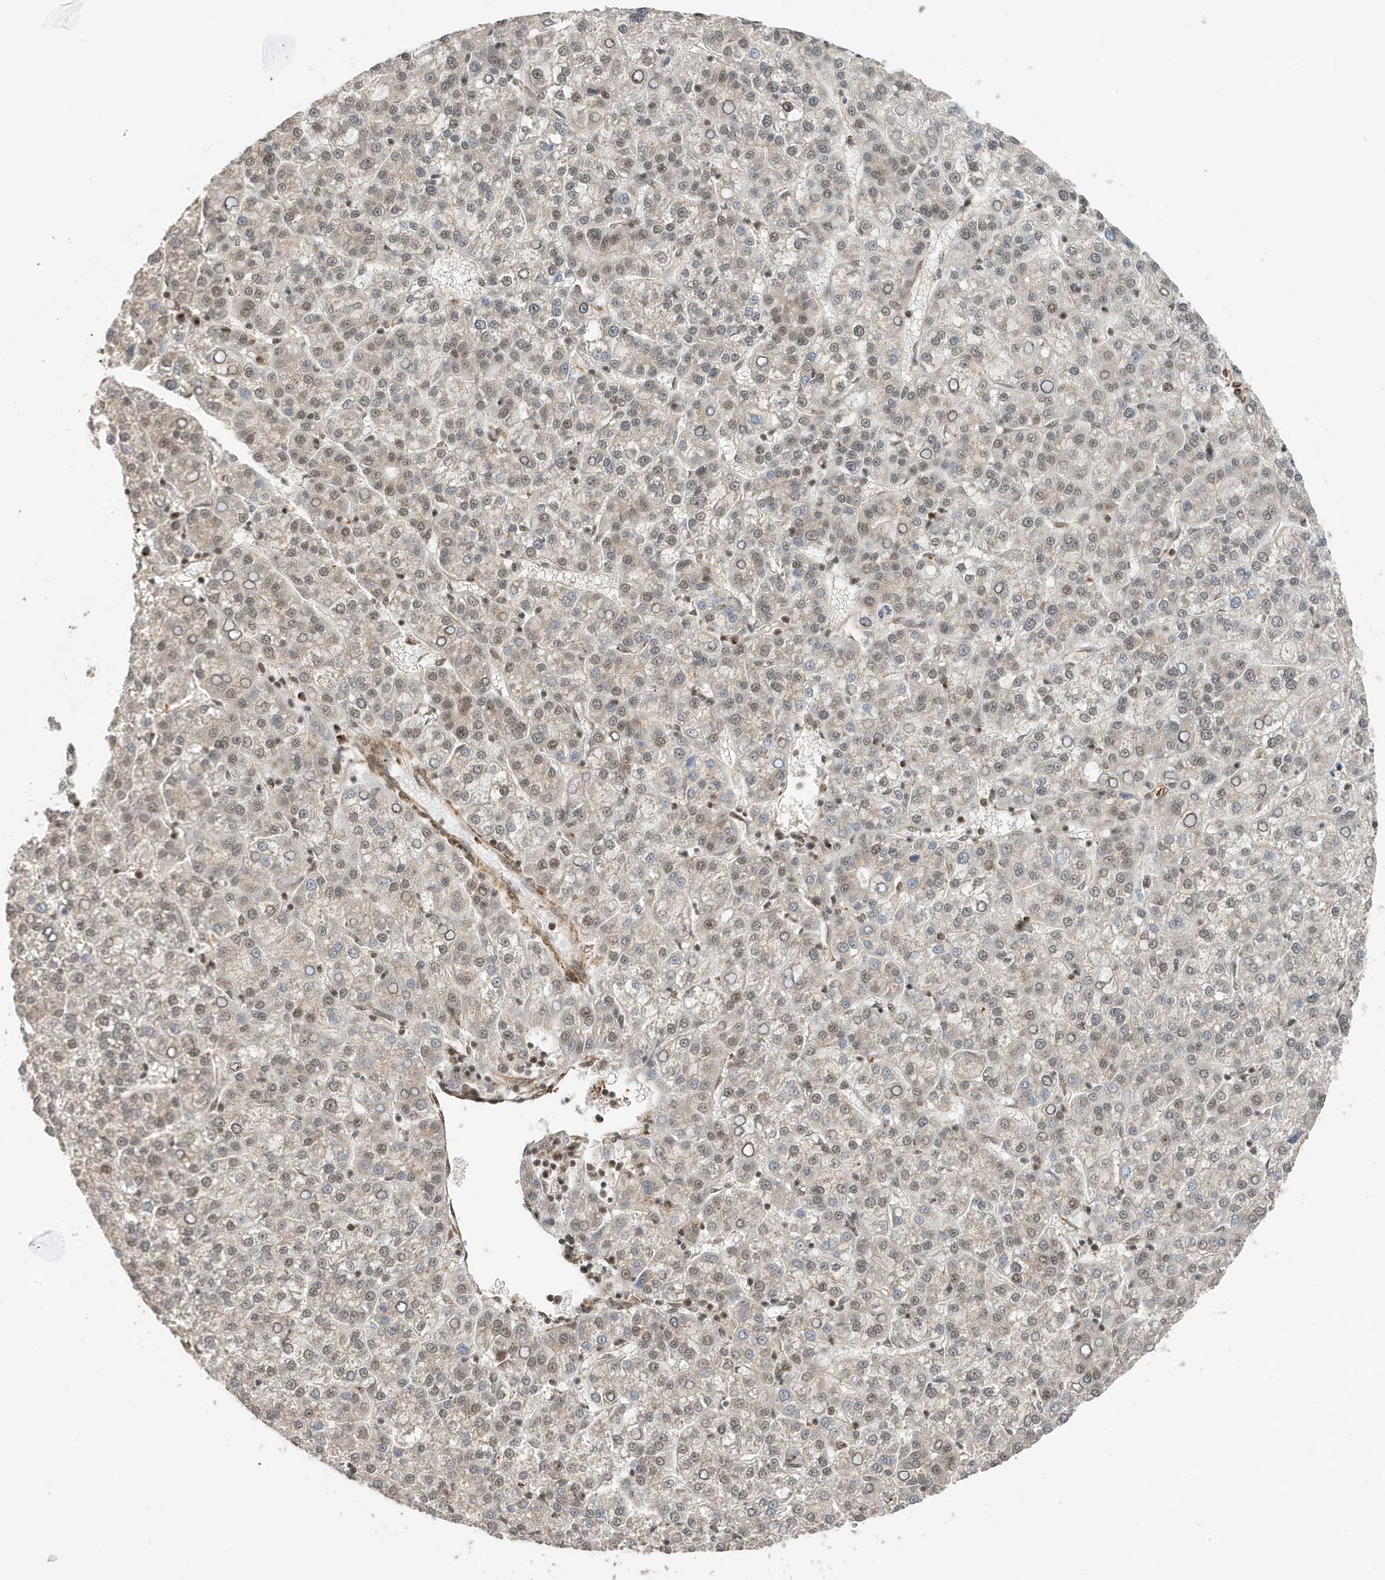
{"staining": {"intensity": "weak", "quantity": "<25%", "location": "nuclear"}, "tissue": "liver cancer", "cell_type": "Tumor cells", "image_type": "cancer", "snomed": [{"axis": "morphology", "description": "Carcinoma, Hepatocellular, NOS"}, {"axis": "topography", "description": "Liver"}], "caption": "Liver cancer (hepatocellular carcinoma) was stained to show a protein in brown. There is no significant positivity in tumor cells.", "gene": "MAST3", "patient": {"sex": "female", "age": 58}}